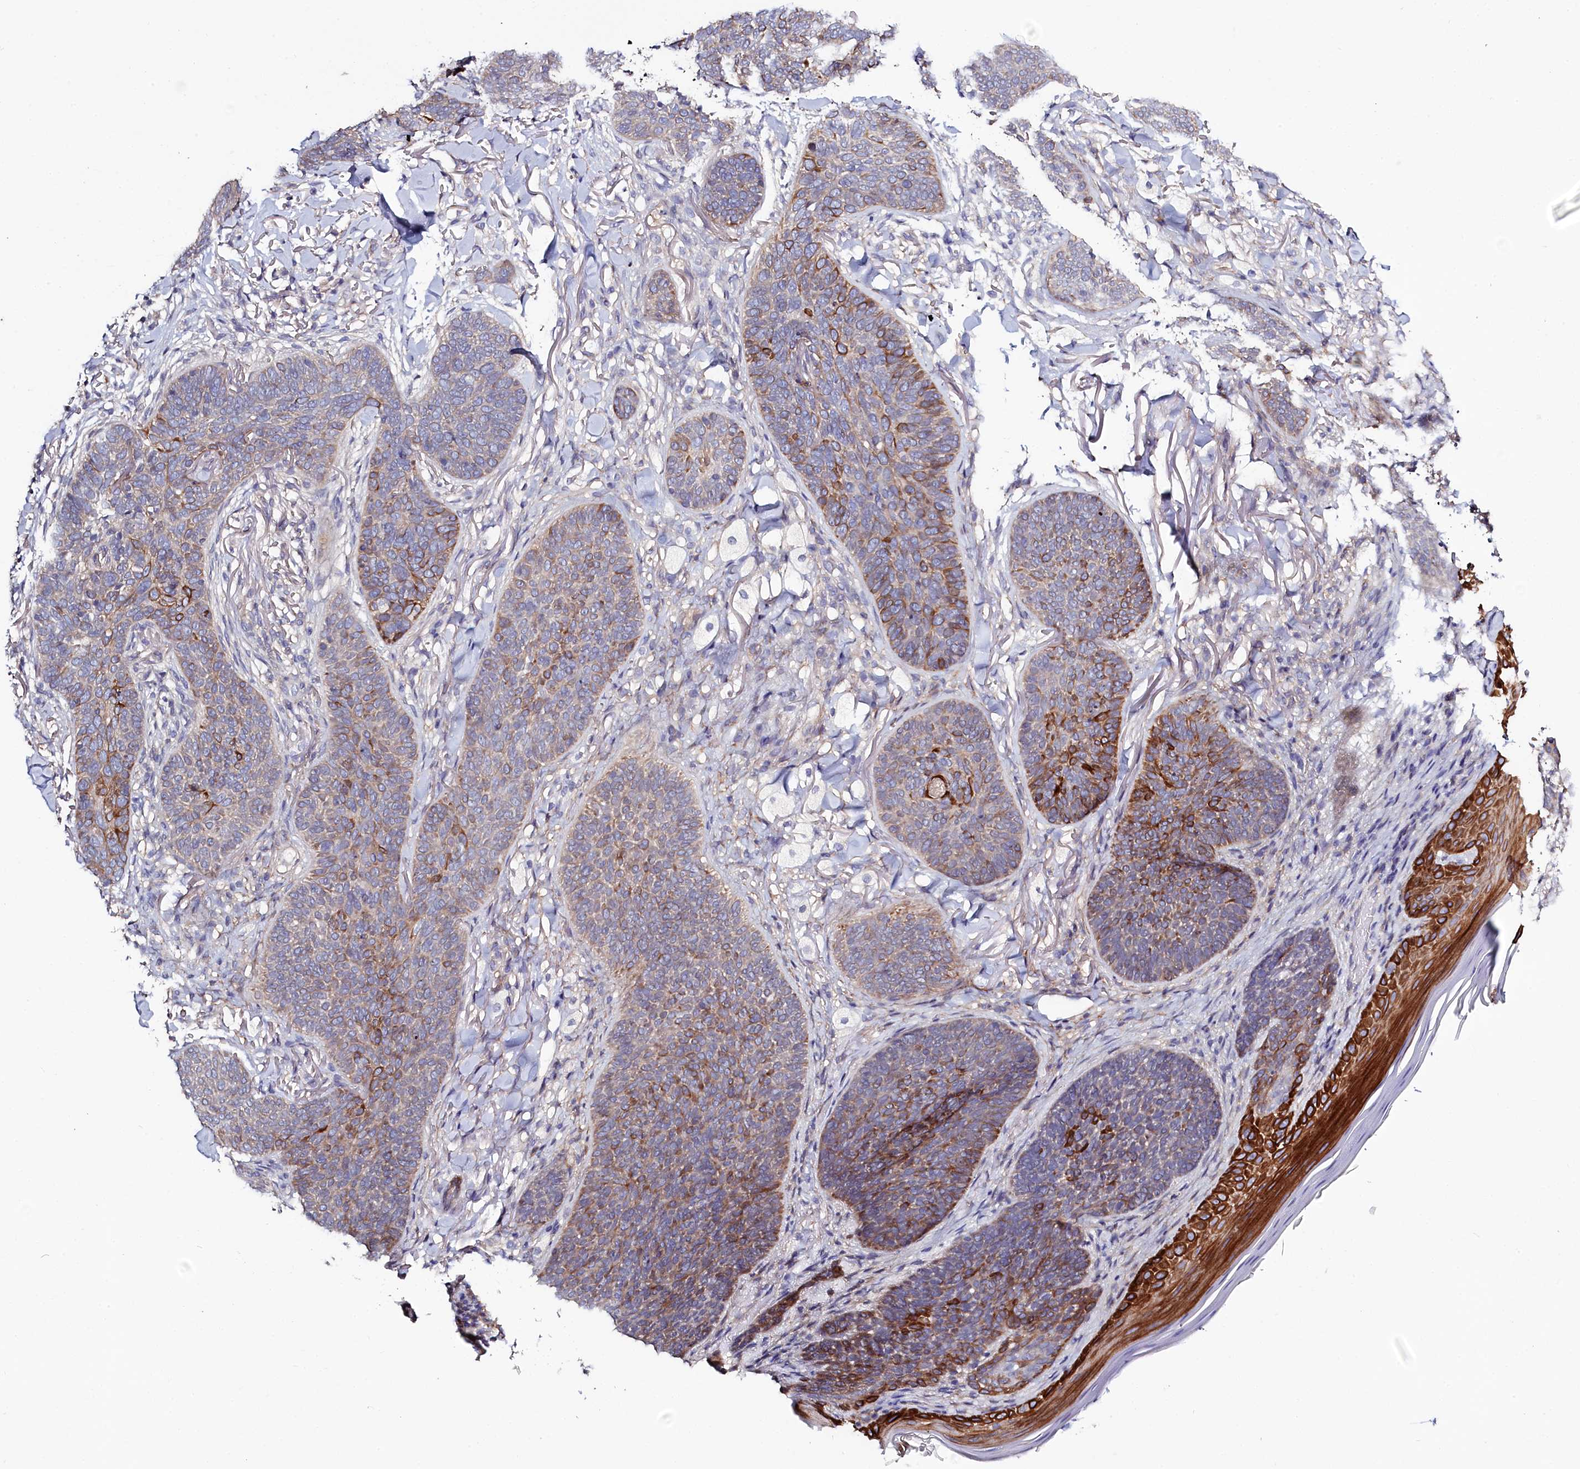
{"staining": {"intensity": "strong", "quantity": "25%-75%", "location": "cytoplasmic/membranous"}, "tissue": "skin cancer", "cell_type": "Tumor cells", "image_type": "cancer", "snomed": [{"axis": "morphology", "description": "Basal cell carcinoma"}, {"axis": "topography", "description": "Skin"}], "caption": "The histopathology image shows a brown stain indicating the presence of a protein in the cytoplasmic/membranous of tumor cells in basal cell carcinoma (skin). (DAB IHC, brown staining for protein, blue staining for nuclei).", "gene": "PDE6D", "patient": {"sex": "male", "age": 85}}